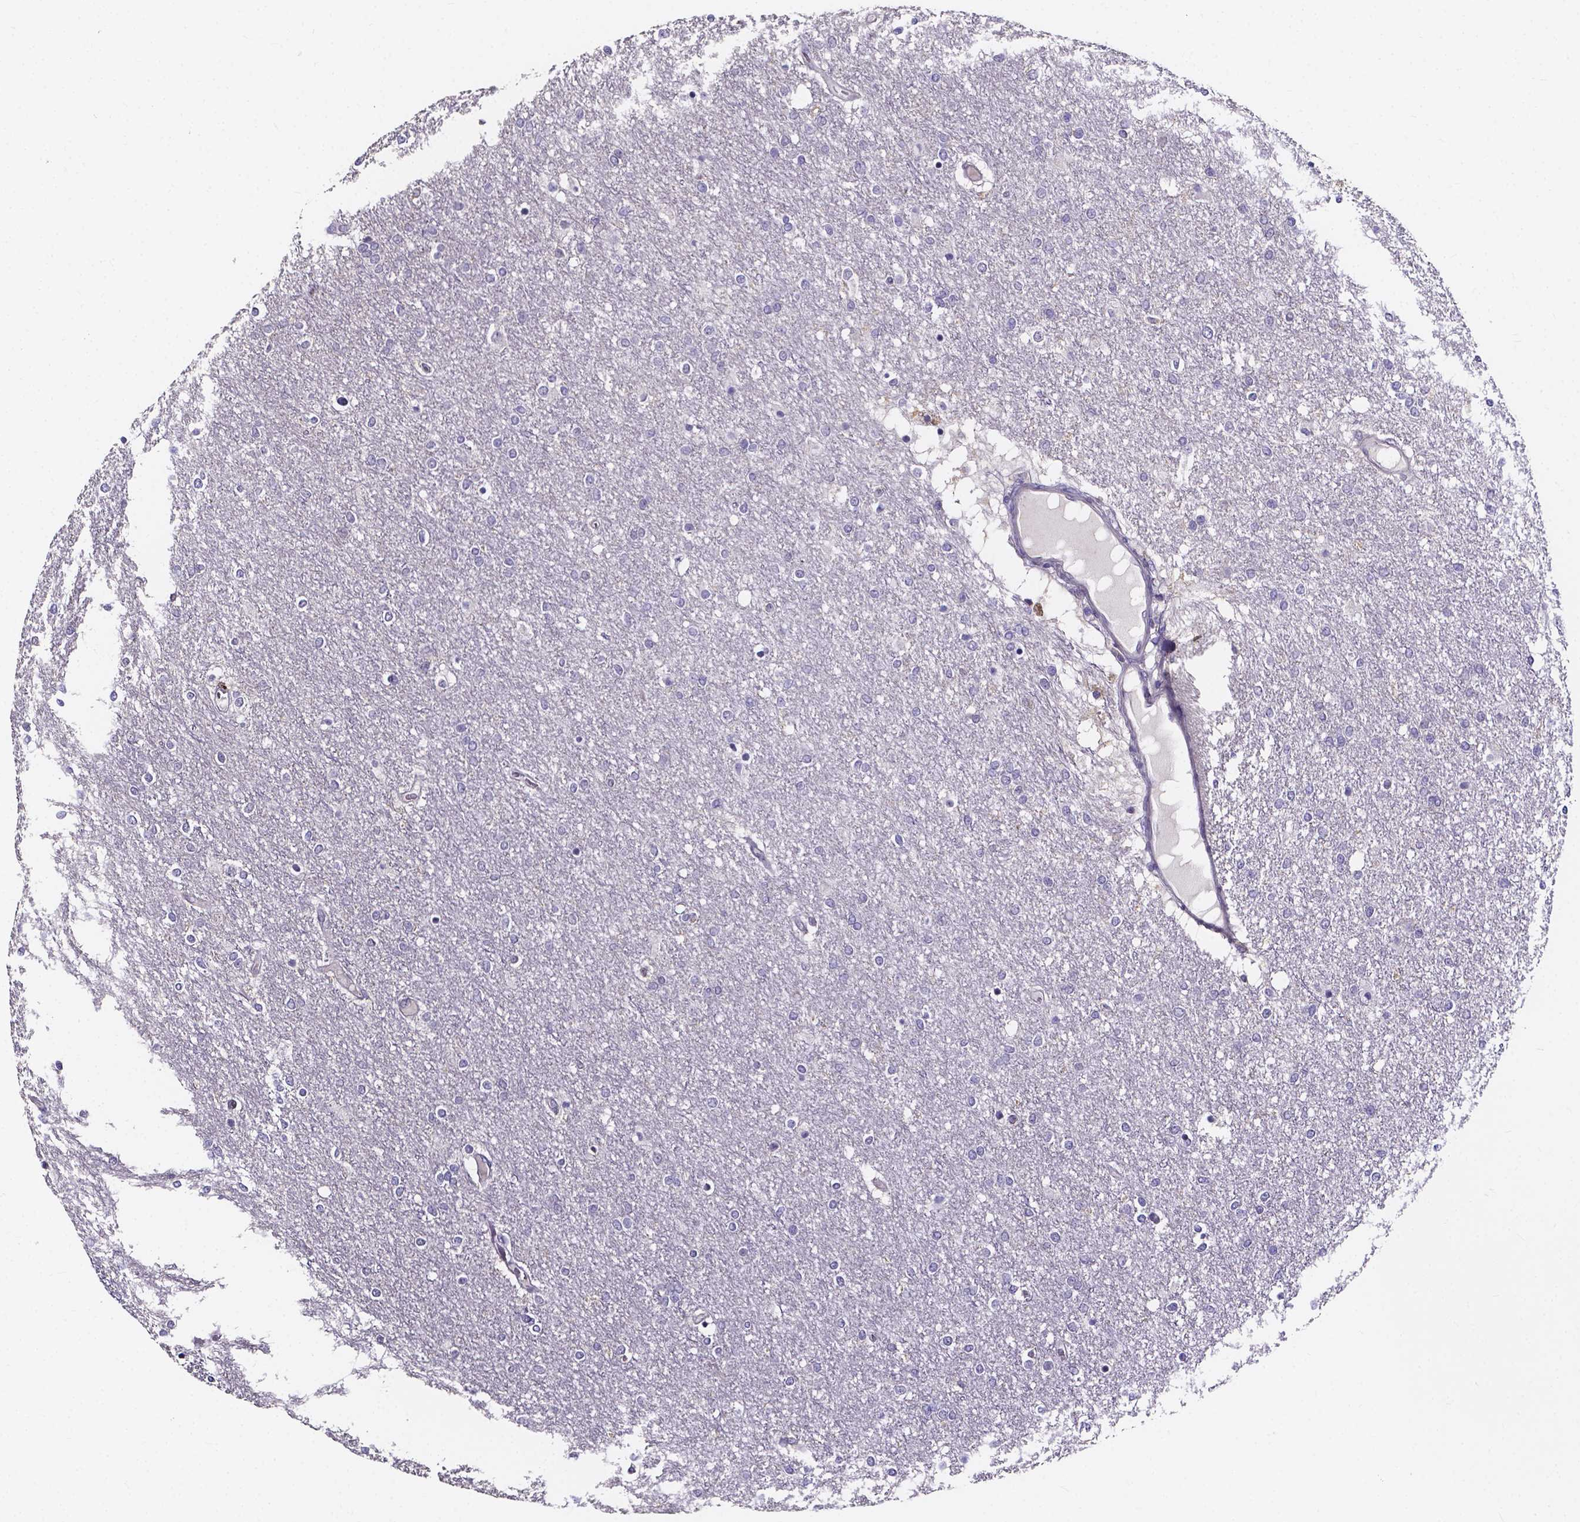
{"staining": {"intensity": "negative", "quantity": "none", "location": "none"}, "tissue": "glioma", "cell_type": "Tumor cells", "image_type": "cancer", "snomed": [{"axis": "morphology", "description": "Glioma, malignant, High grade"}, {"axis": "topography", "description": "Brain"}], "caption": "Immunohistochemical staining of glioma shows no significant expression in tumor cells. (DAB immunohistochemistry (IHC) visualized using brightfield microscopy, high magnification).", "gene": "SPOCD1", "patient": {"sex": "female", "age": 61}}